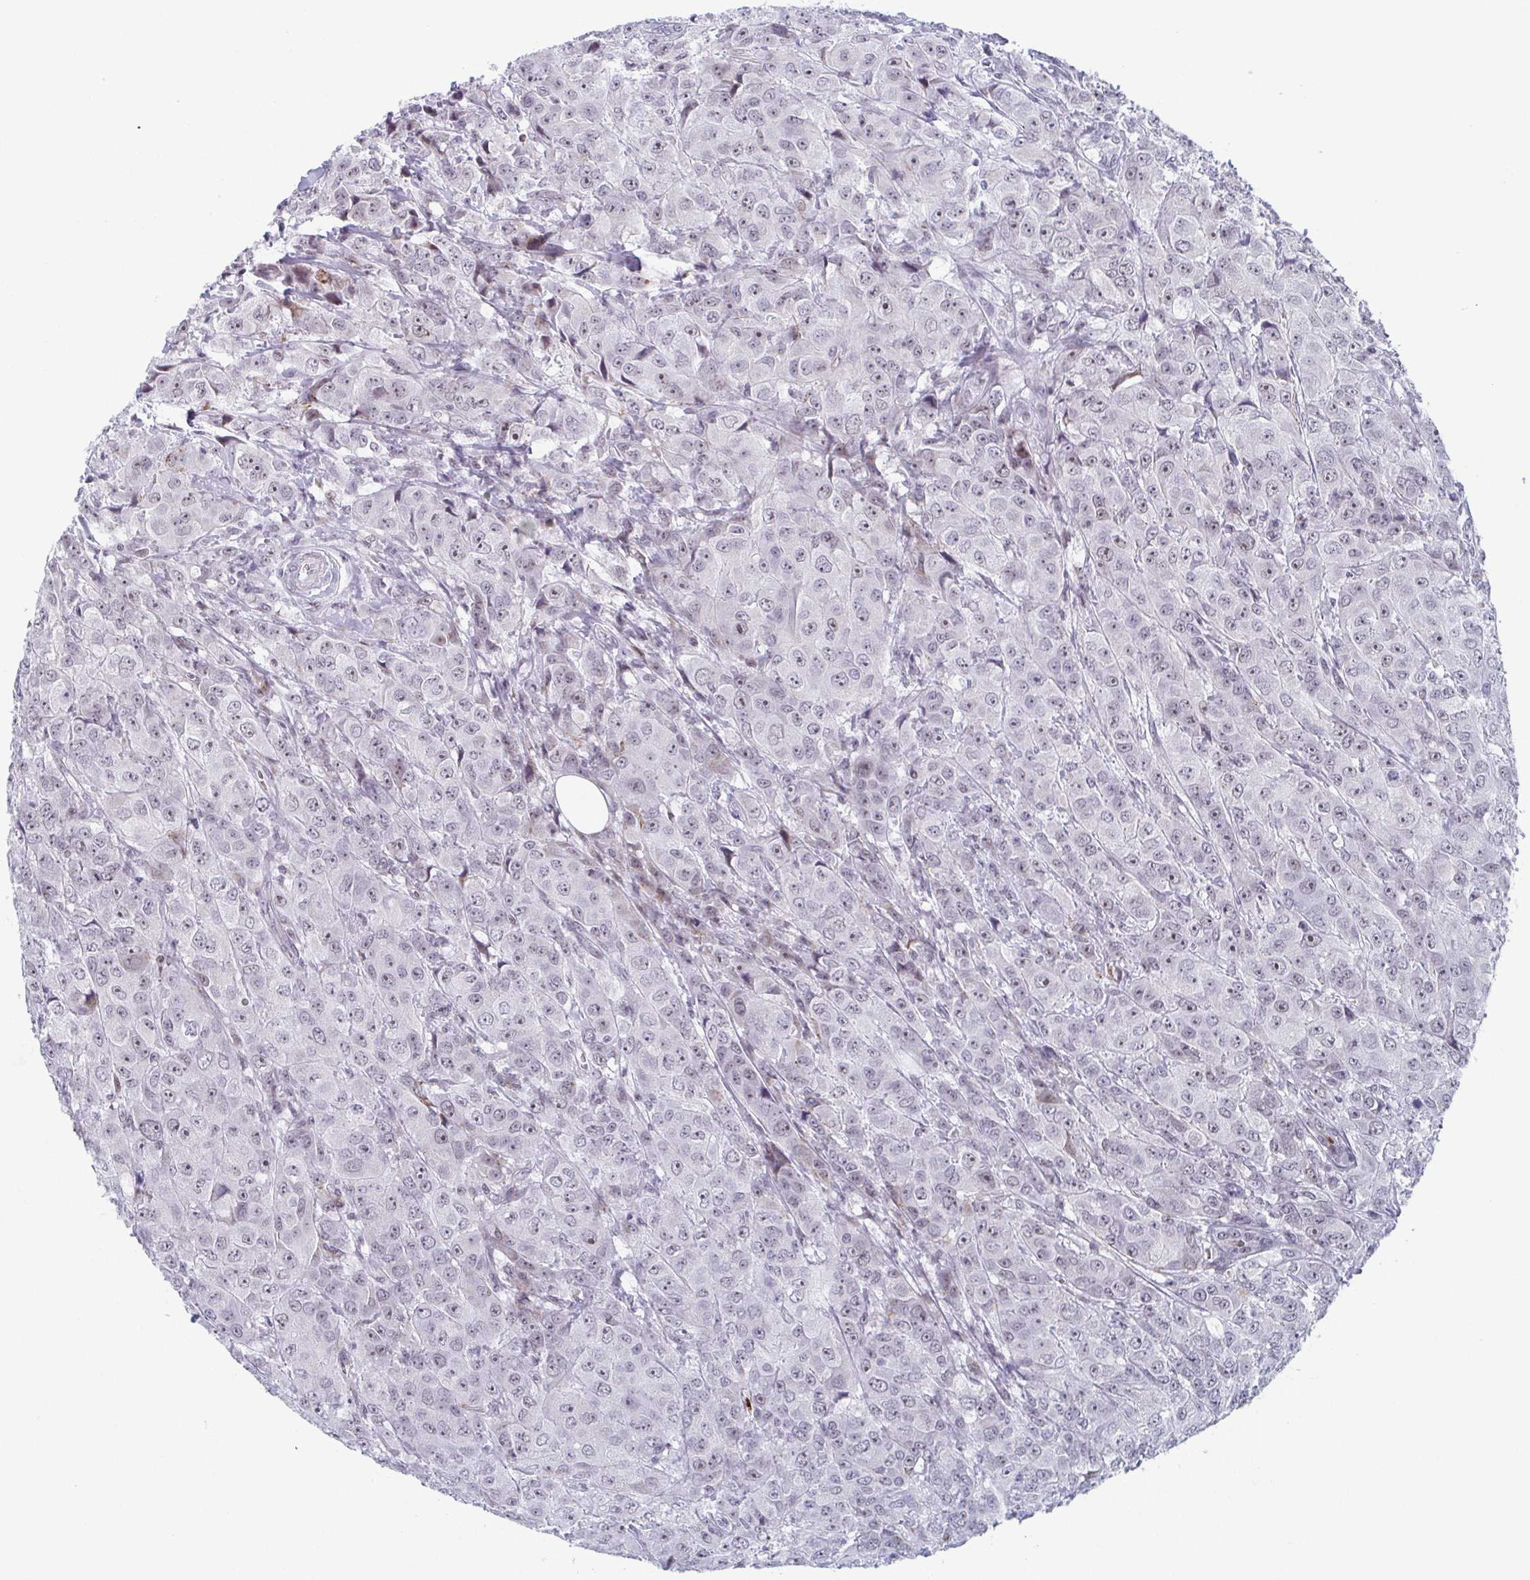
{"staining": {"intensity": "moderate", "quantity": "<25%", "location": "nuclear"}, "tissue": "breast cancer", "cell_type": "Tumor cells", "image_type": "cancer", "snomed": [{"axis": "morphology", "description": "Normal tissue, NOS"}, {"axis": "morphology", "description": "Duct carcinoma"}, {"axis": "topography", "description": "Breast"}], "caption": "Moderate nuclear protein expression is seen in about <25% of tumor cells in intraductal carcinoma (breast).", "gene": "EXOSC7", "patient": {"sex": "female", "age": 43}}